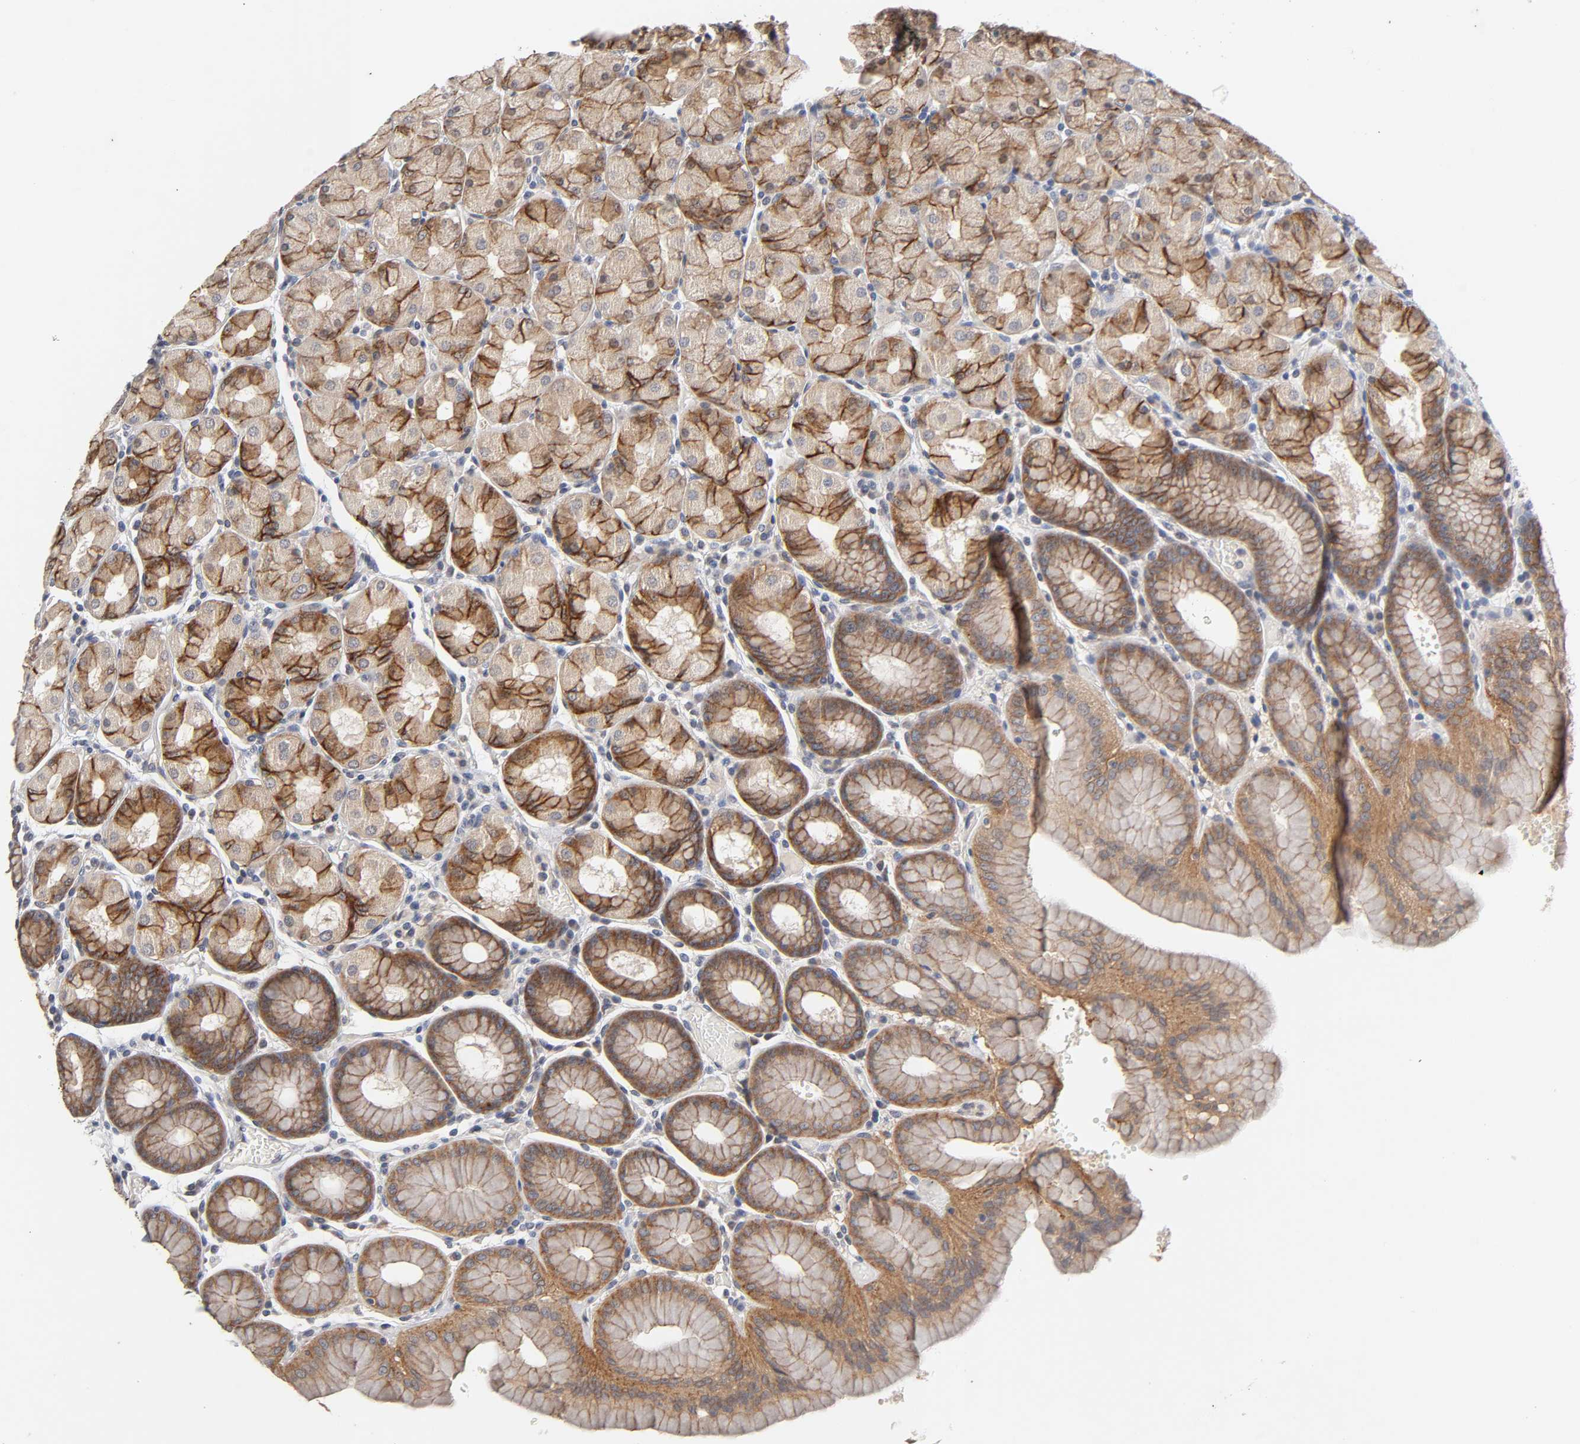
{"staining": {"intensity": "moderate", "quantity": ">75%", "location": "cytoplasmic/membranous"}, "tissue": "stomach", "cell_type": "Glandular cells", "image_type": "normal", "snomed": [{"axis": "morphology", "description": "Normal tissue, NOS"}, {"axis": "topography", "description": "Stomach, upper"}, {"axis": "topography", "description": "Stomach"}], "caption": "Moderate cytoplasmic/membranous protein expression is appreciated in about >75% of glandular cells in stomach.", "gene": "CXADR", "patient": {"sex": "male", "age": 76}}